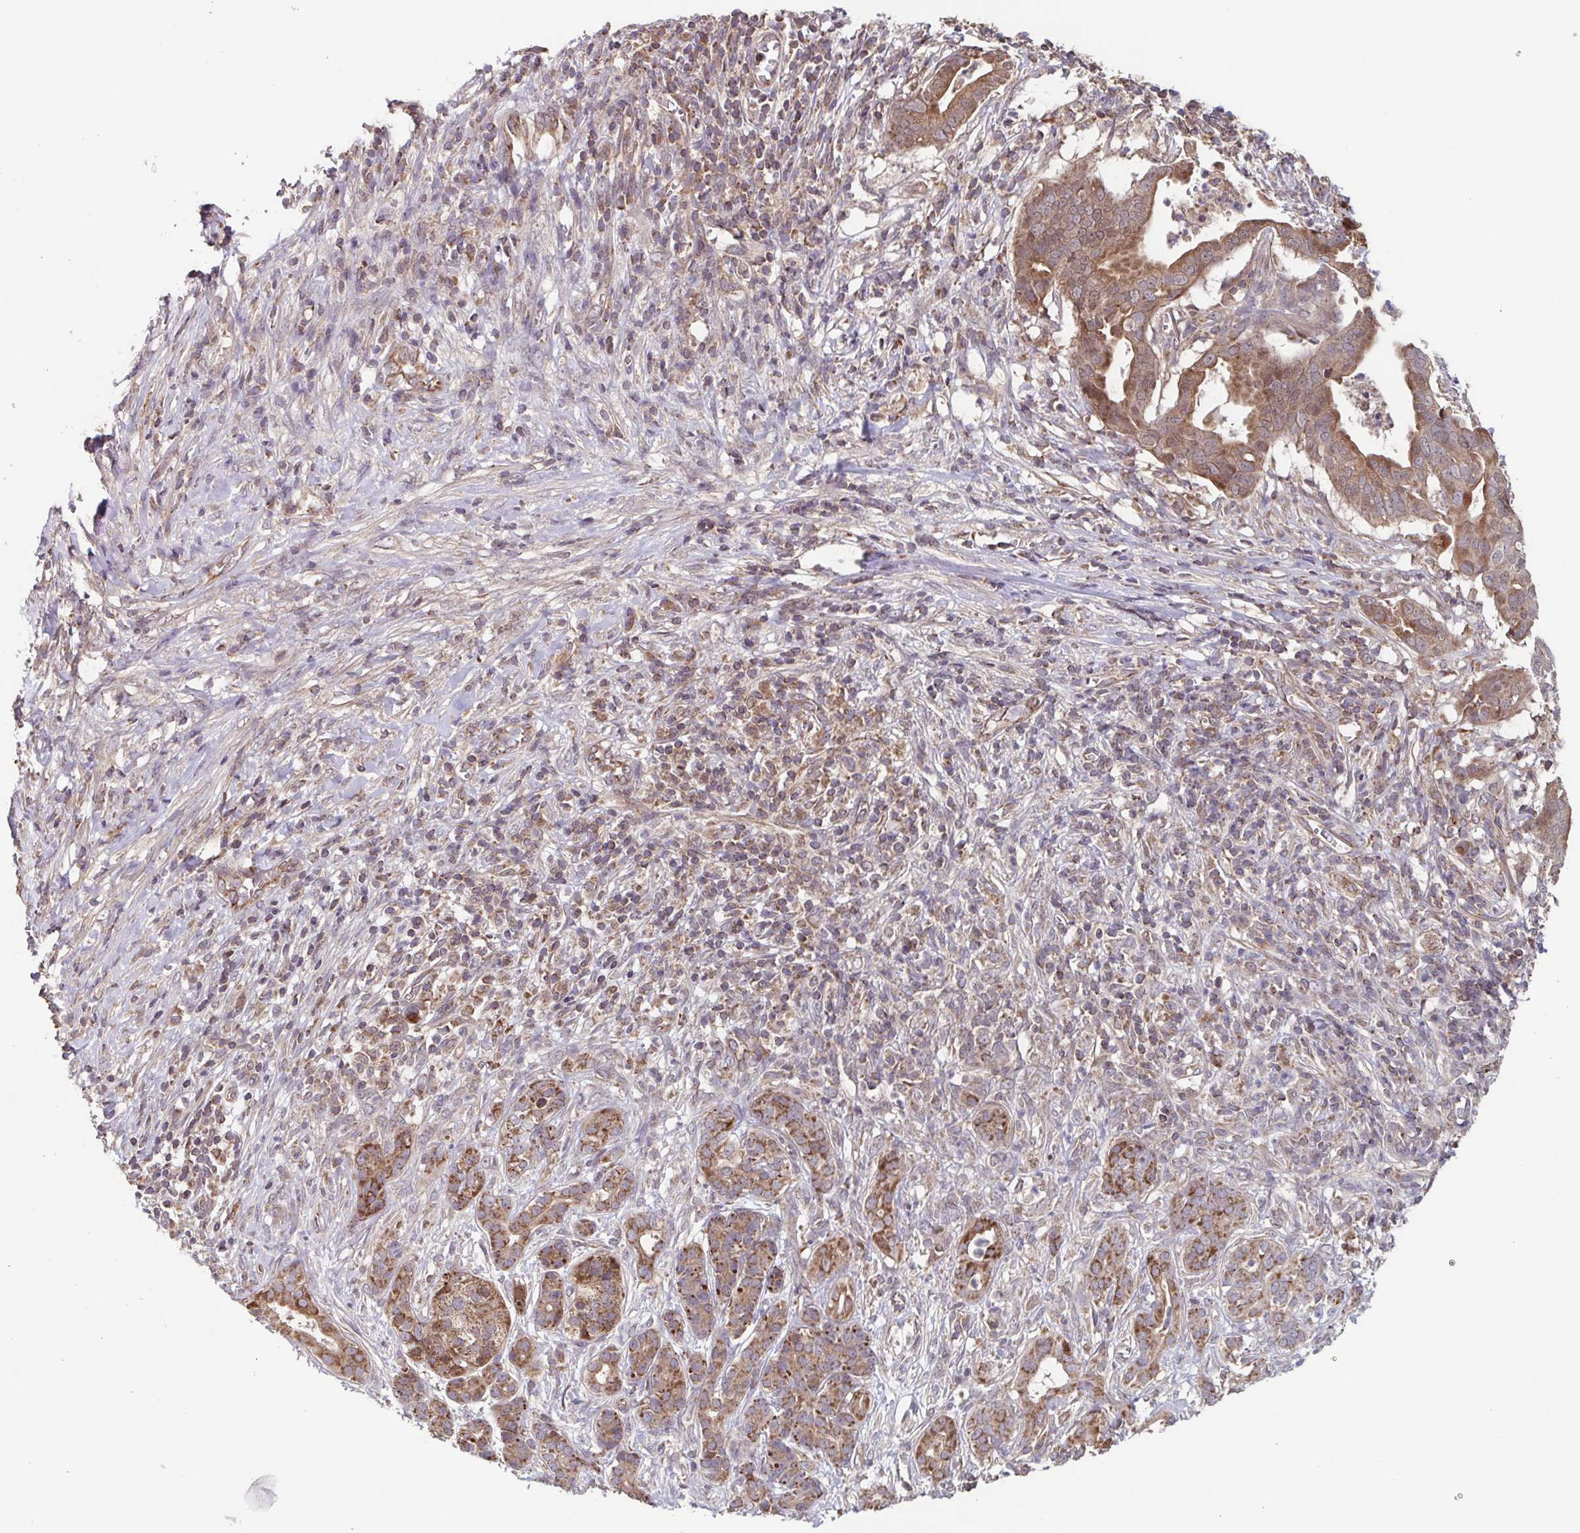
{"staining": {"intensity": "moderate", "quantity": ">75%", "location": "cytoplasmic/membranous"}, "tissue": "pancreatic cancer", "cell_type": "Tumor cells", "image_type": "cancer", "snomed": [{"axis": "morphology", "description": "Adenocarcinoma, NOS"}, {"axis": "topography", "description": "Pancreas"}], "caption": "The immunohistochemical stain highlights moderate cytoplasmic/membranous expression in tumor cells of adenocarcinoma (pancreatic) tissue. (DAB = brown stain, brightfield microscopy at high magnification).", "gene": "TTC19", "patient": {"sex": "male", "age": 61}}